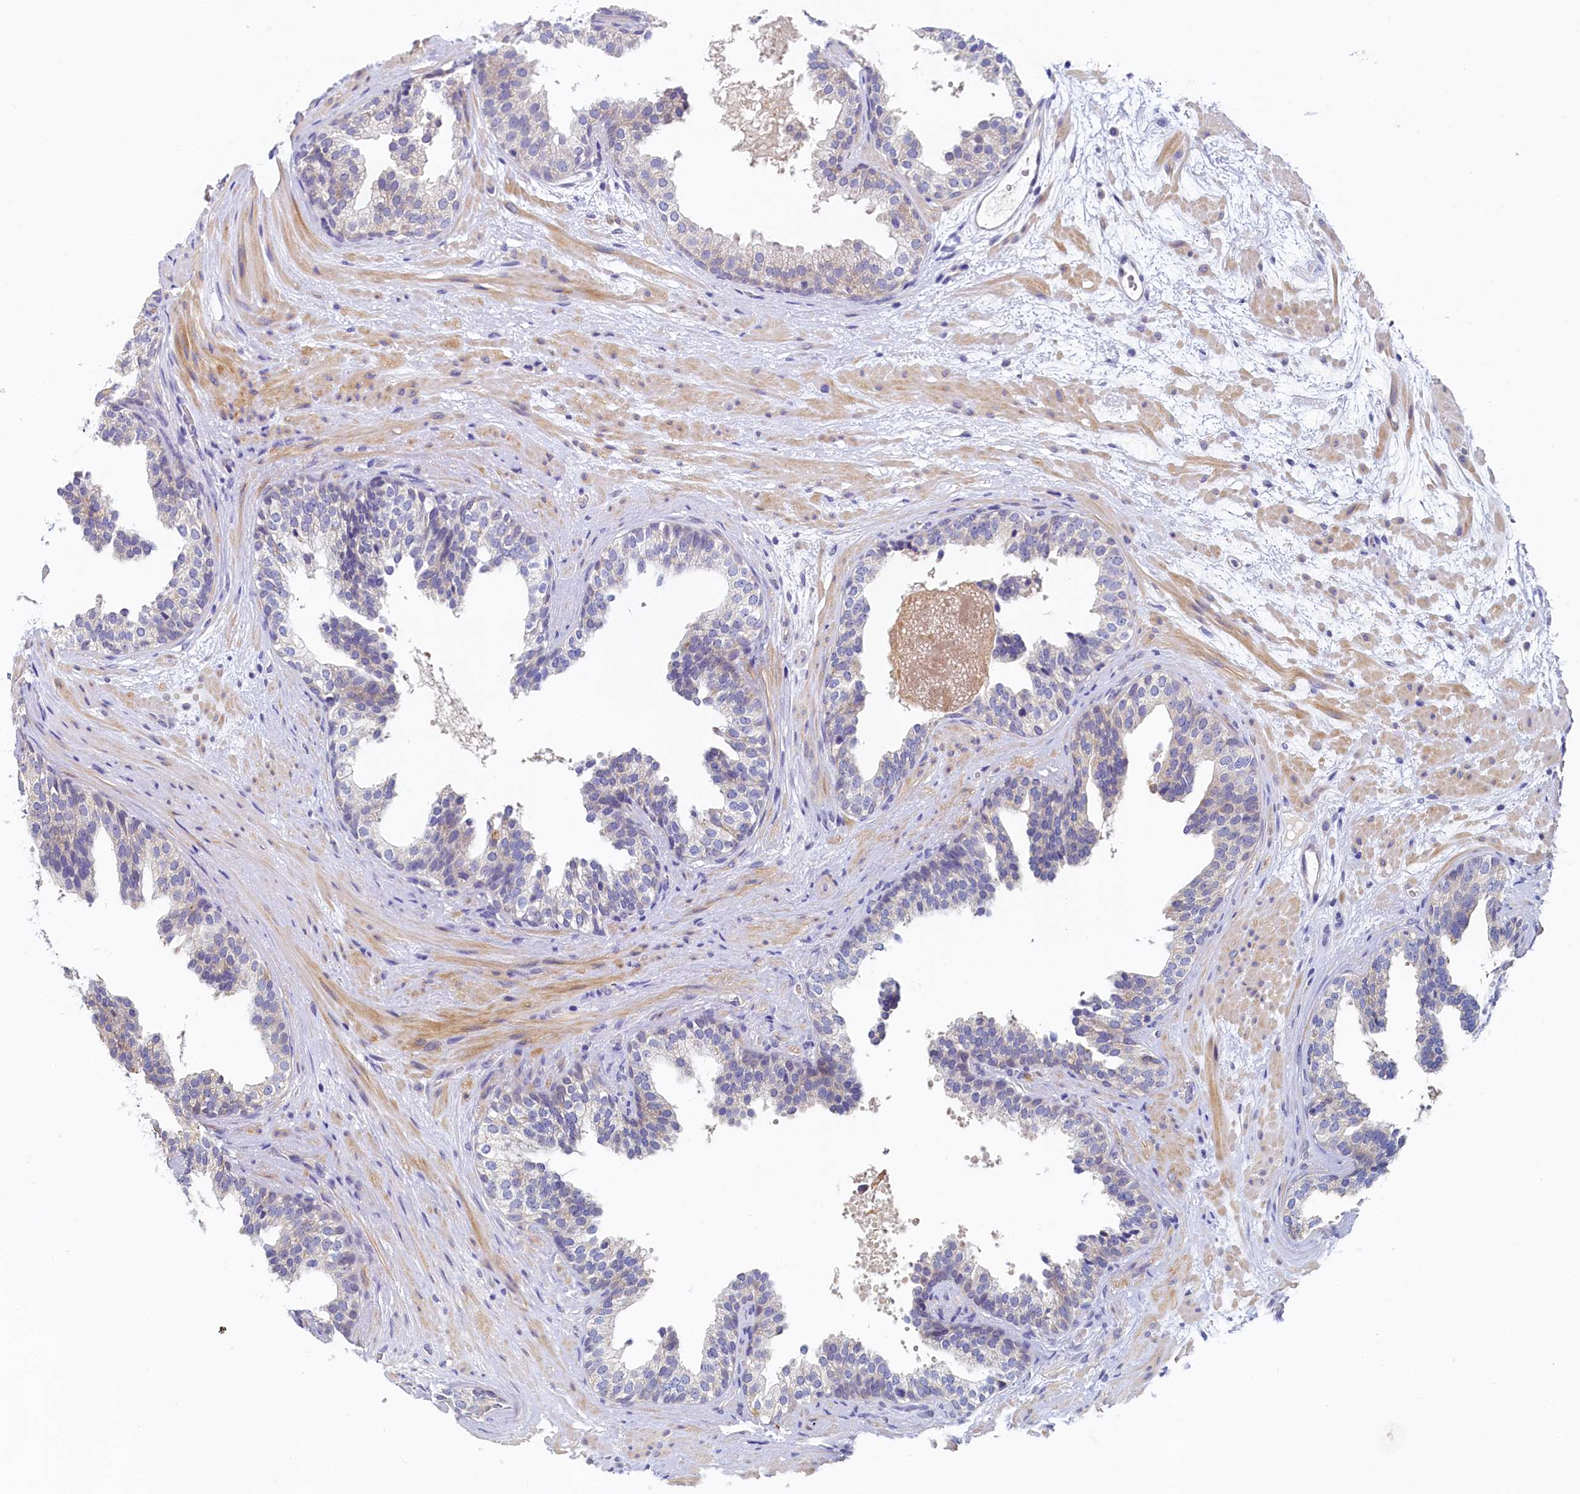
{"staining": {"intensity": "negative", "quantity": "none", "location": "none"}, "tissue": "prostate cancer", "cell_type": "Tumor cells", "image_type": "cancer", "snomed": [{"axis": "morphology", "description": "Adenocarcinoma, High grade"}, {"axis": "topography", "description": "Prostate"}], "caption": "IHC histopathology image of neoplastic tissue: human prostate cancer stained with DAB (3,3'-diaminobenzidine) demonstrates no significant protein positivity in tumor cells.", "gene": "DTD1", "patient": {"sex": "male", "age": 59}}